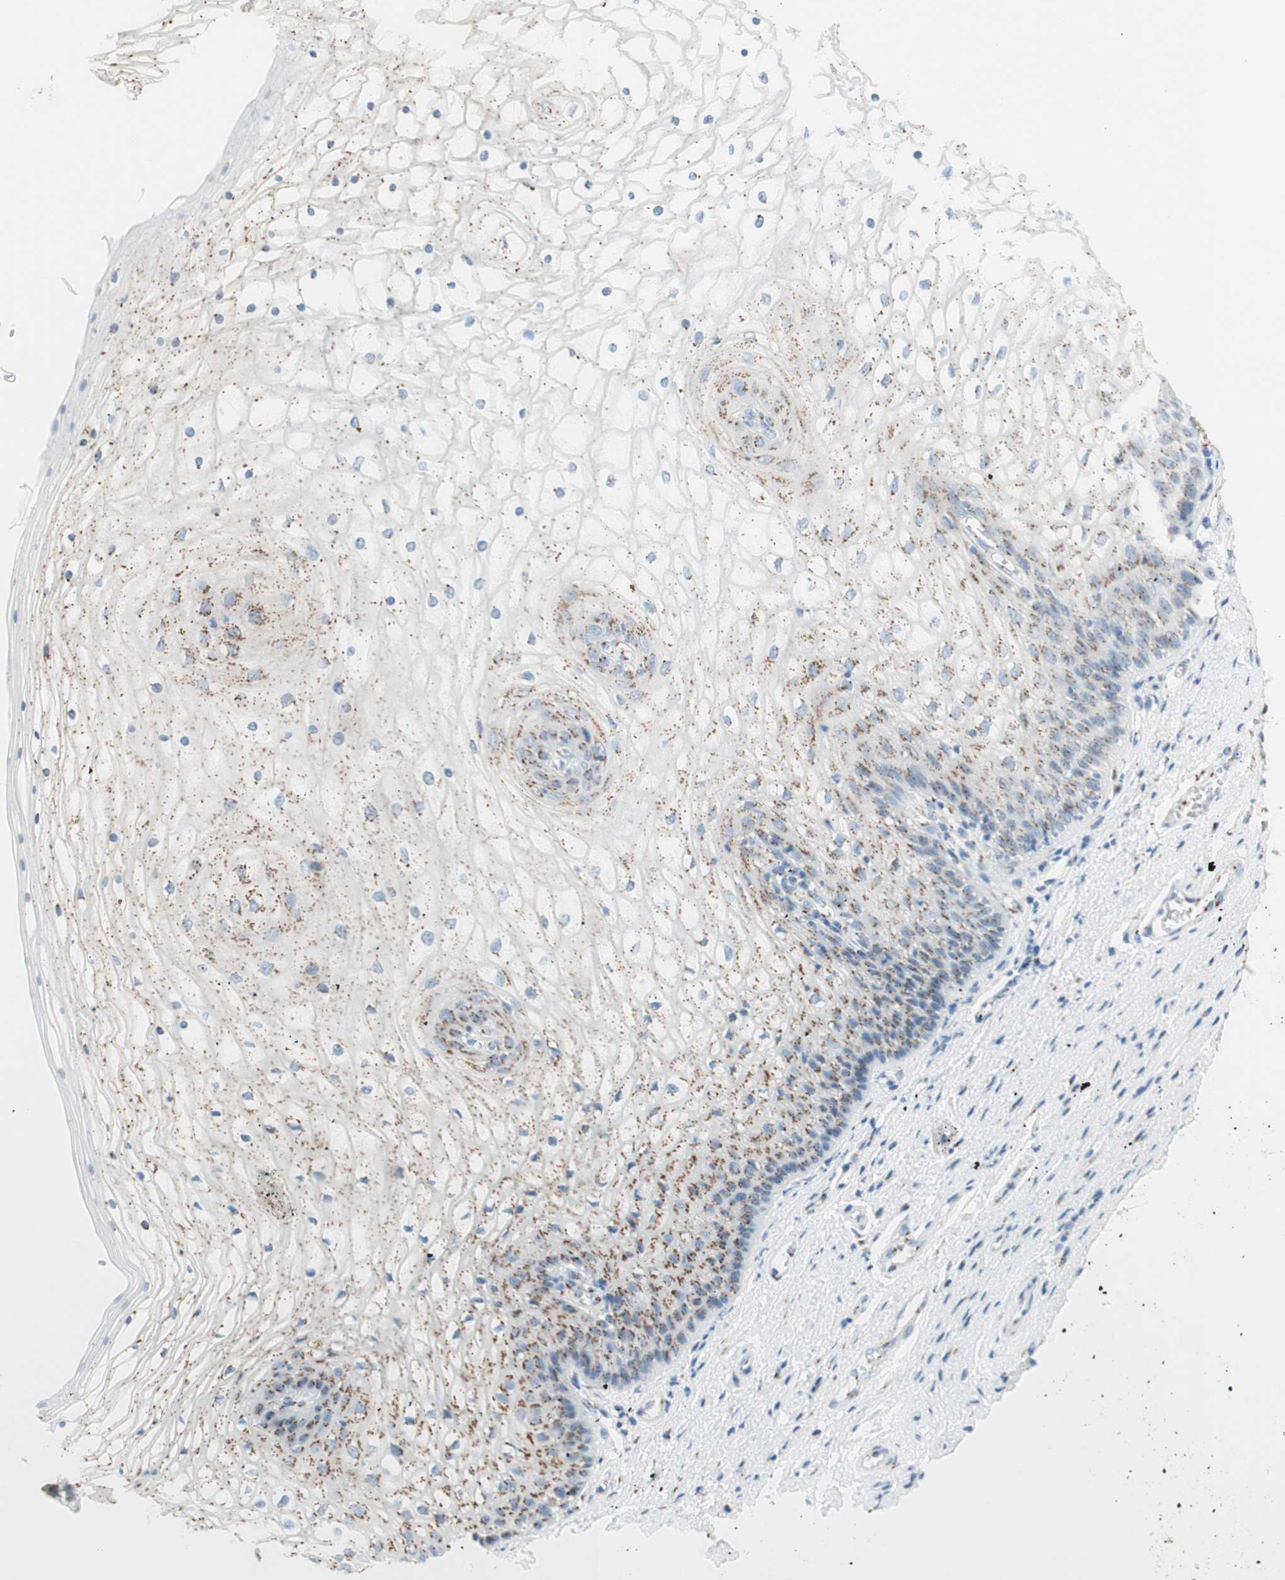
{"staining": {"intensity": "moderate", "quantity": "25%-75%", "location": "cytoplasmic/membranous"}, "tissue": "vagina", "cell_type": "Squamous epithelial cells", "image_type": "normal", "snomed": [{"axis": "morphology", "description": "Normal tissue, NOS"}, {"axis": "topography", "description": "Vagina"}], "caption": "This photomicrograph demonstrates immunohistochemistry staining of unremarkable human vagina, with medium moderate cytoplasmic/membranous positivity in about 25%-75% of squamous epithelial cells.", "gene": "GOLGB1", "patient": {"sex": "female", "age": 34}}